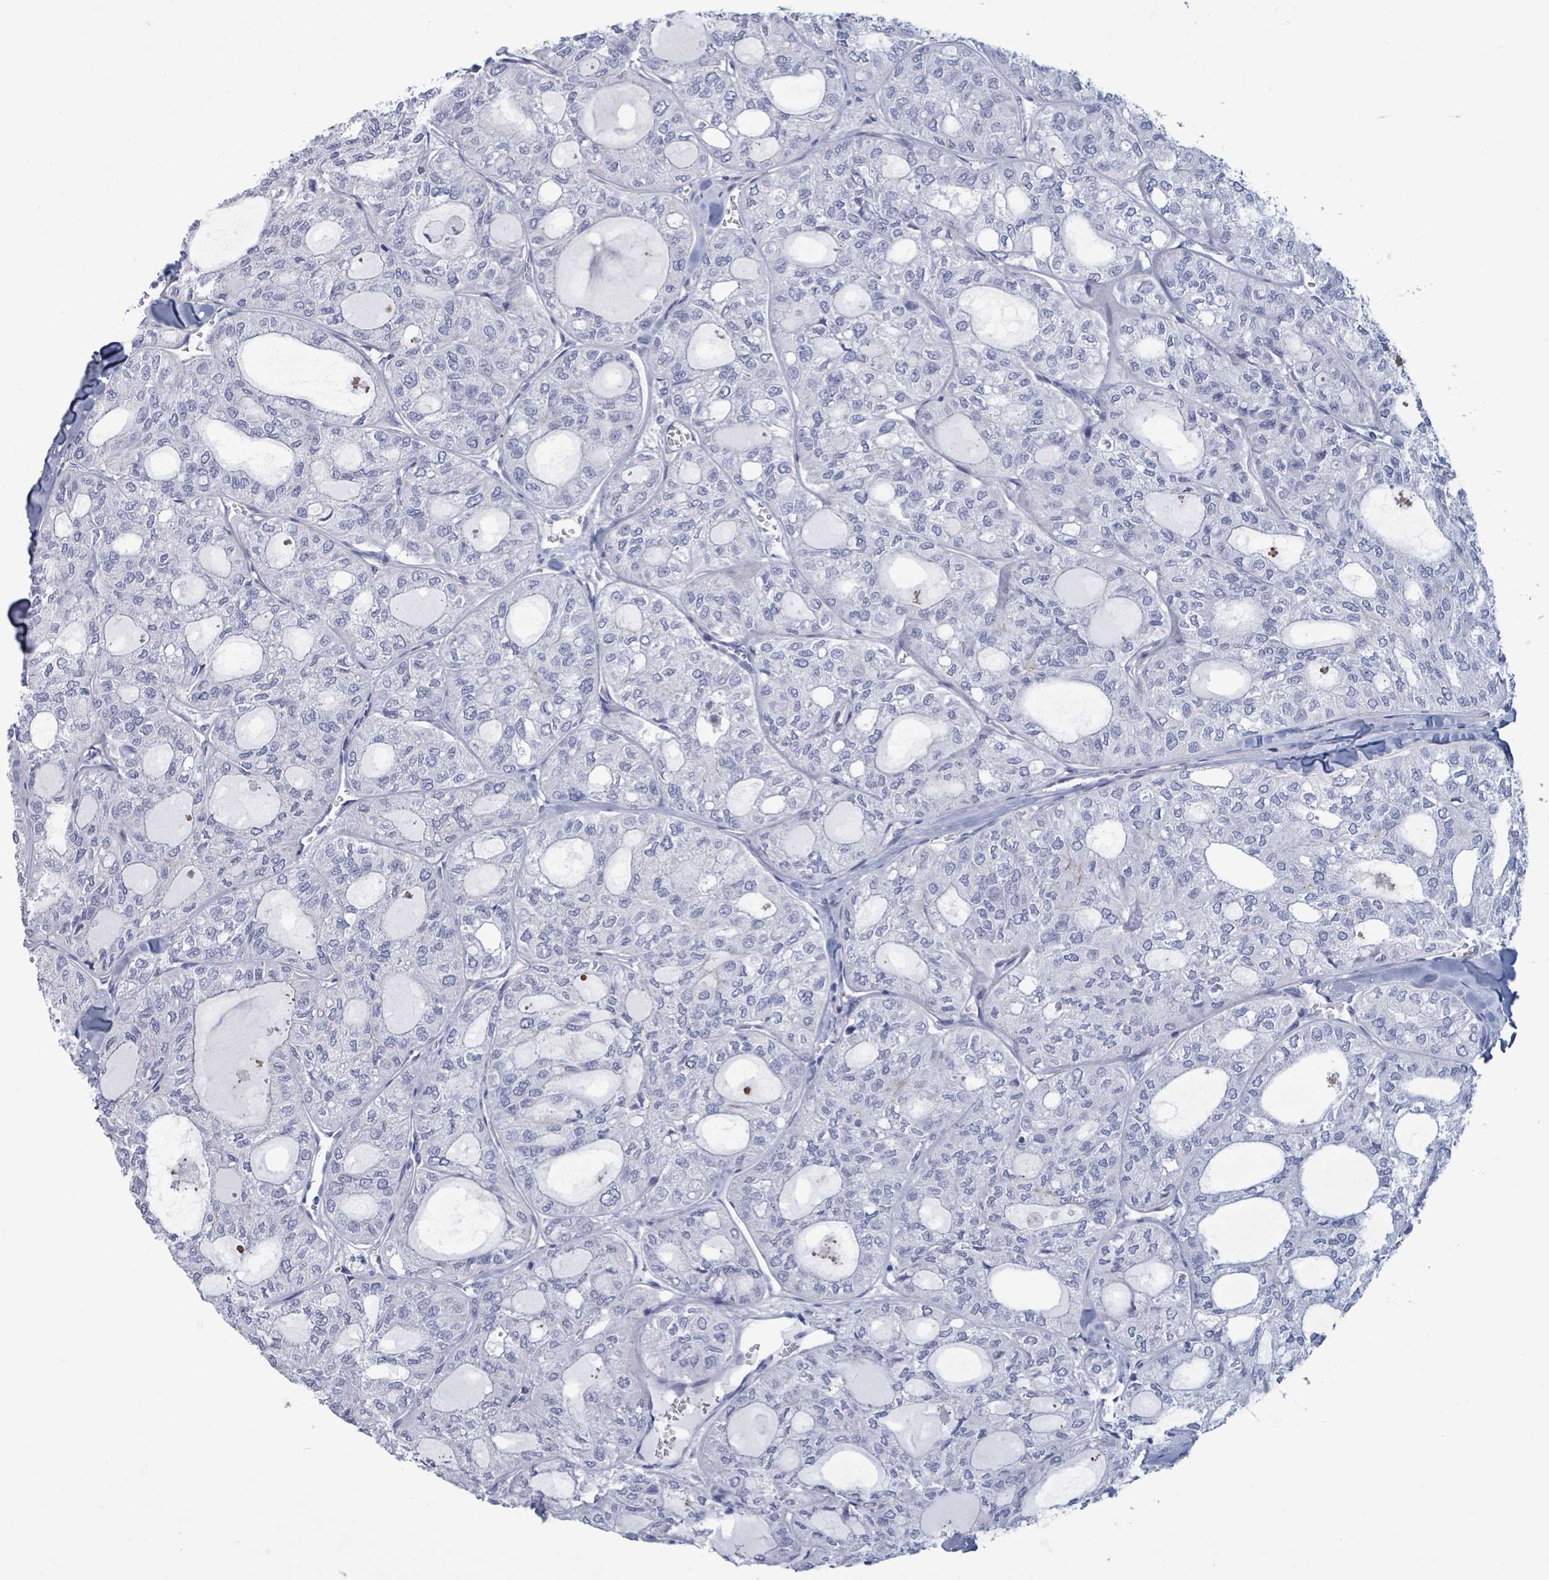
{"staining": {"intensity": "negative", "quantity": "none", "location": "none"}, "tissue": "thyroid cancer", "cell_type": "Tumor cells", "image_type": "cancer", "snomed": [{"axis": "morphology", "description": "Follicular adenoma carcinoma, NOS"}, {"axis": "topography", "description": "Thyroid gland"}], "caption": "DAB immunohistochemical staining of human thyroid cancer (follicular adenoma carcinoma) exhibits no significant expression in tumor cells.", "gene": "ZNF771", "patient": {"sex": "male", "age": 75}}